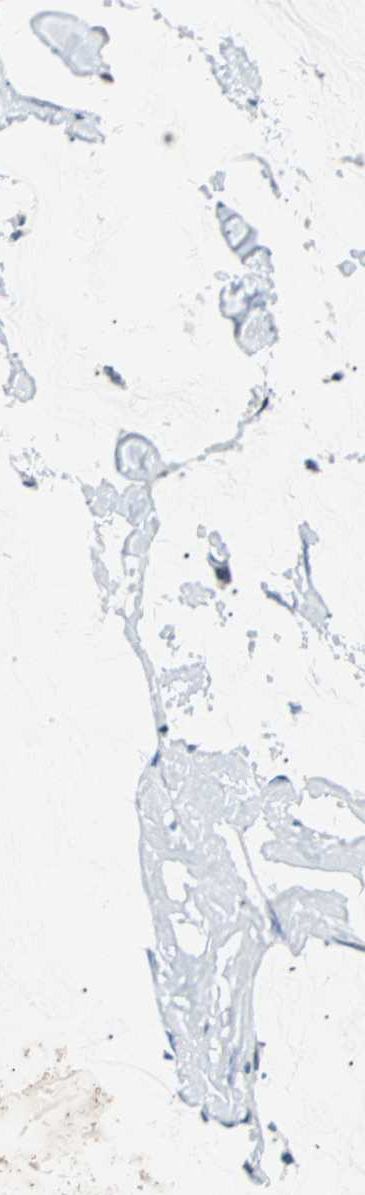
{"staining": {"intensity": "weak", "quantity": "<25%", "location": "cytoplasmic/membranous"}, "tissue": "ovarian cancer", "cell_type": "Tumor cells", "image_type": "cancer", "snomed": [{"axis": "morphology", "description": "Cystadenocarcinoma, mucinous, NOS"}, {"axis": "topography", "description": "Ovary"}], "caption": "A micrograph of human mucinous cystadenocarcinoma (ovarian) is negative for staining in tumor cells.", "gene": "PHC1", "patient": {"sex": "female", "age": 39}}